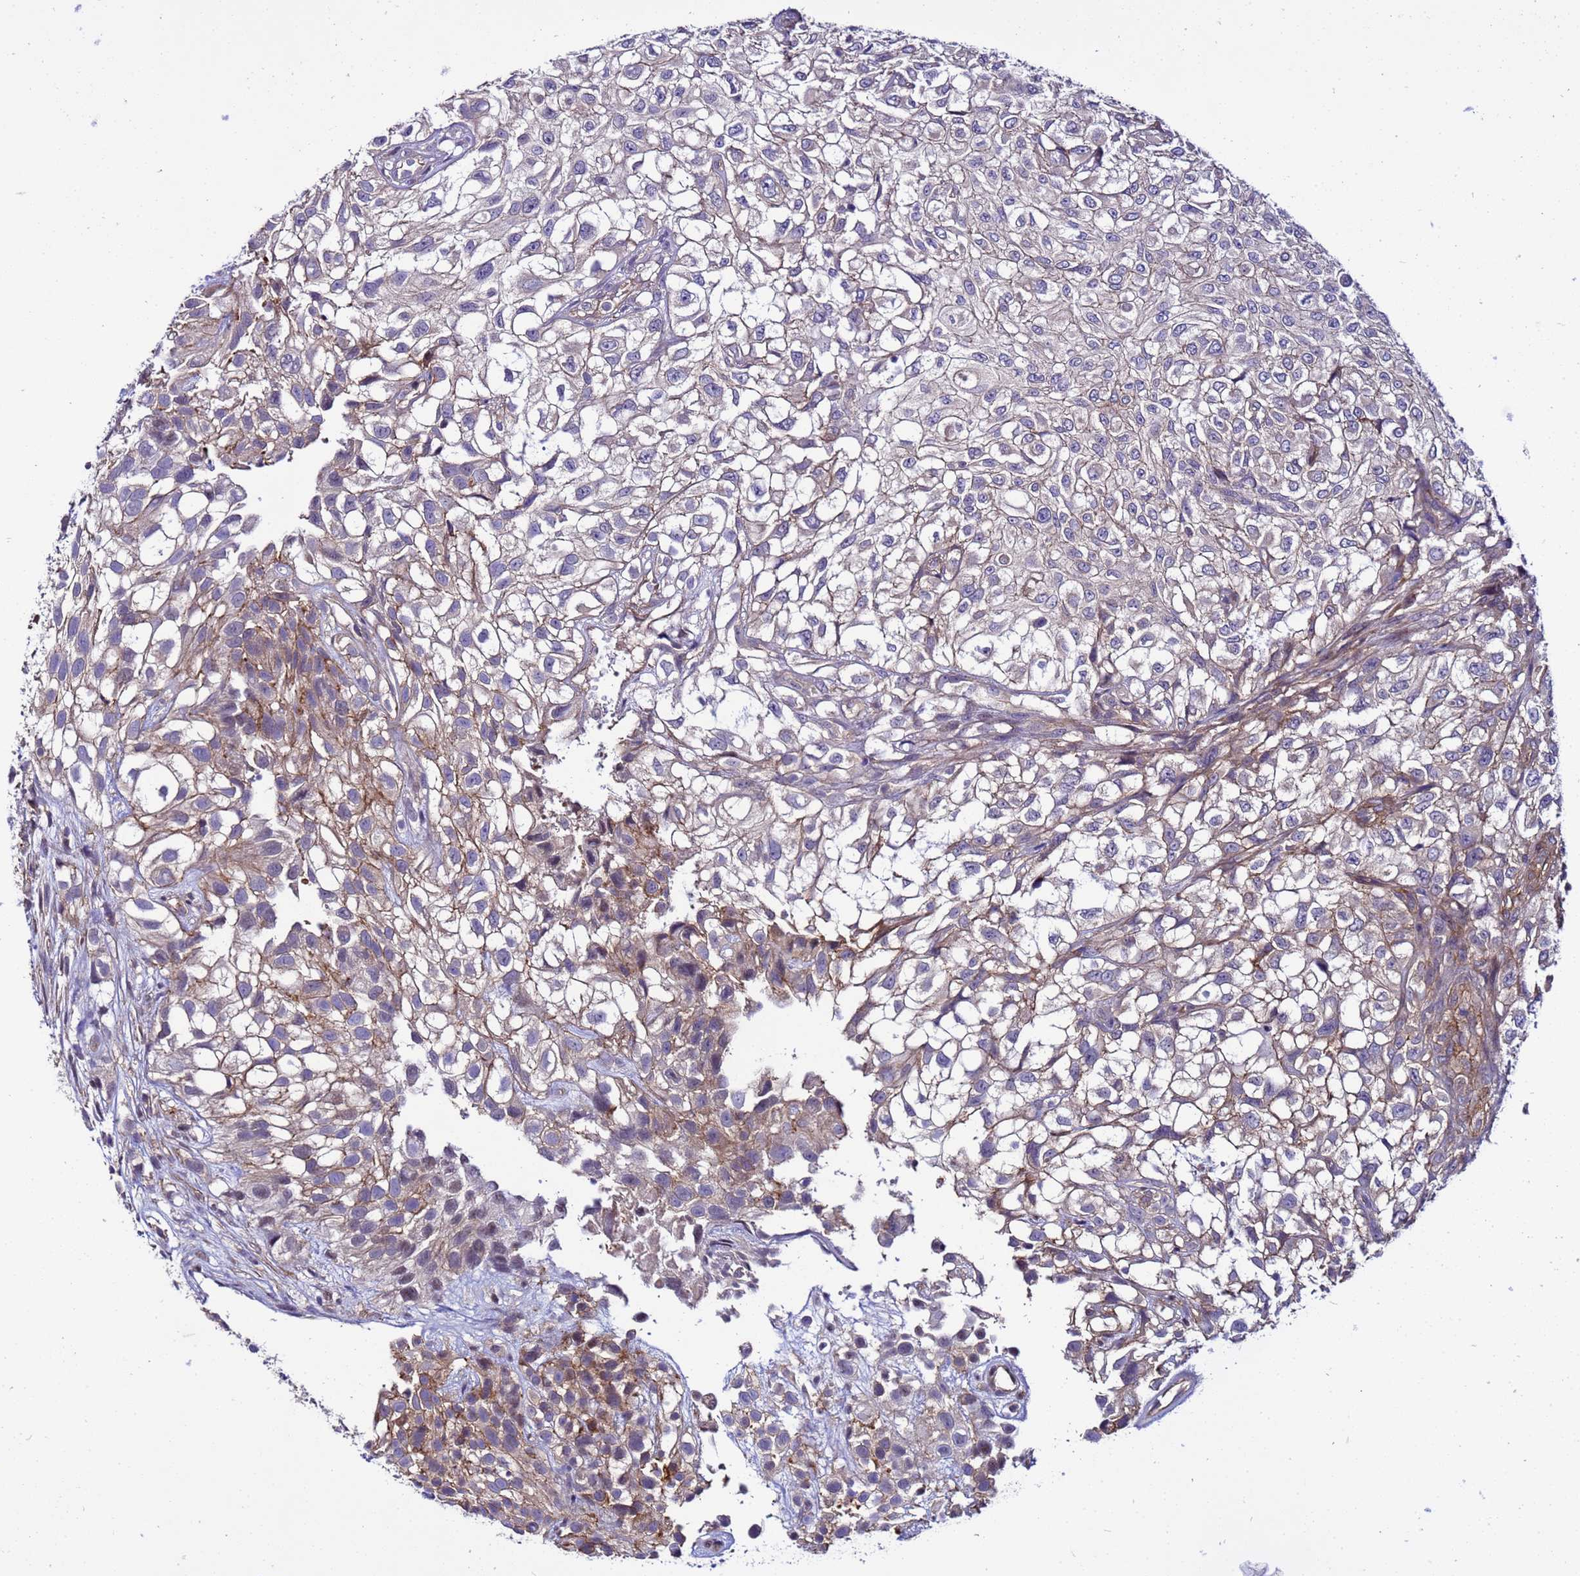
{"staining": {"intensity": "weak", "quantity": "25%-75%", "location": "cytoplasmic/membranous"}, "tissue": "urothelial cancer", "cell_type": "Tumor cells", "image_type": "cancer", "snomed": [{"axis": "morphology", "description": "Urothelial carcinoma, High grade"}, {"axis": "topography", "description": "Urinary bladder"}], "caption": "Urothelial cancer was stained to show a protein in brown. There is low levels of weak cytoplasmic/membranous expression in about 25%-75% of tumor cells. (brown staining indicates protein expression, while blue staining denotes nuclei).", "gene": "STK38", "patient": {"sex": "male", "age": 56}}